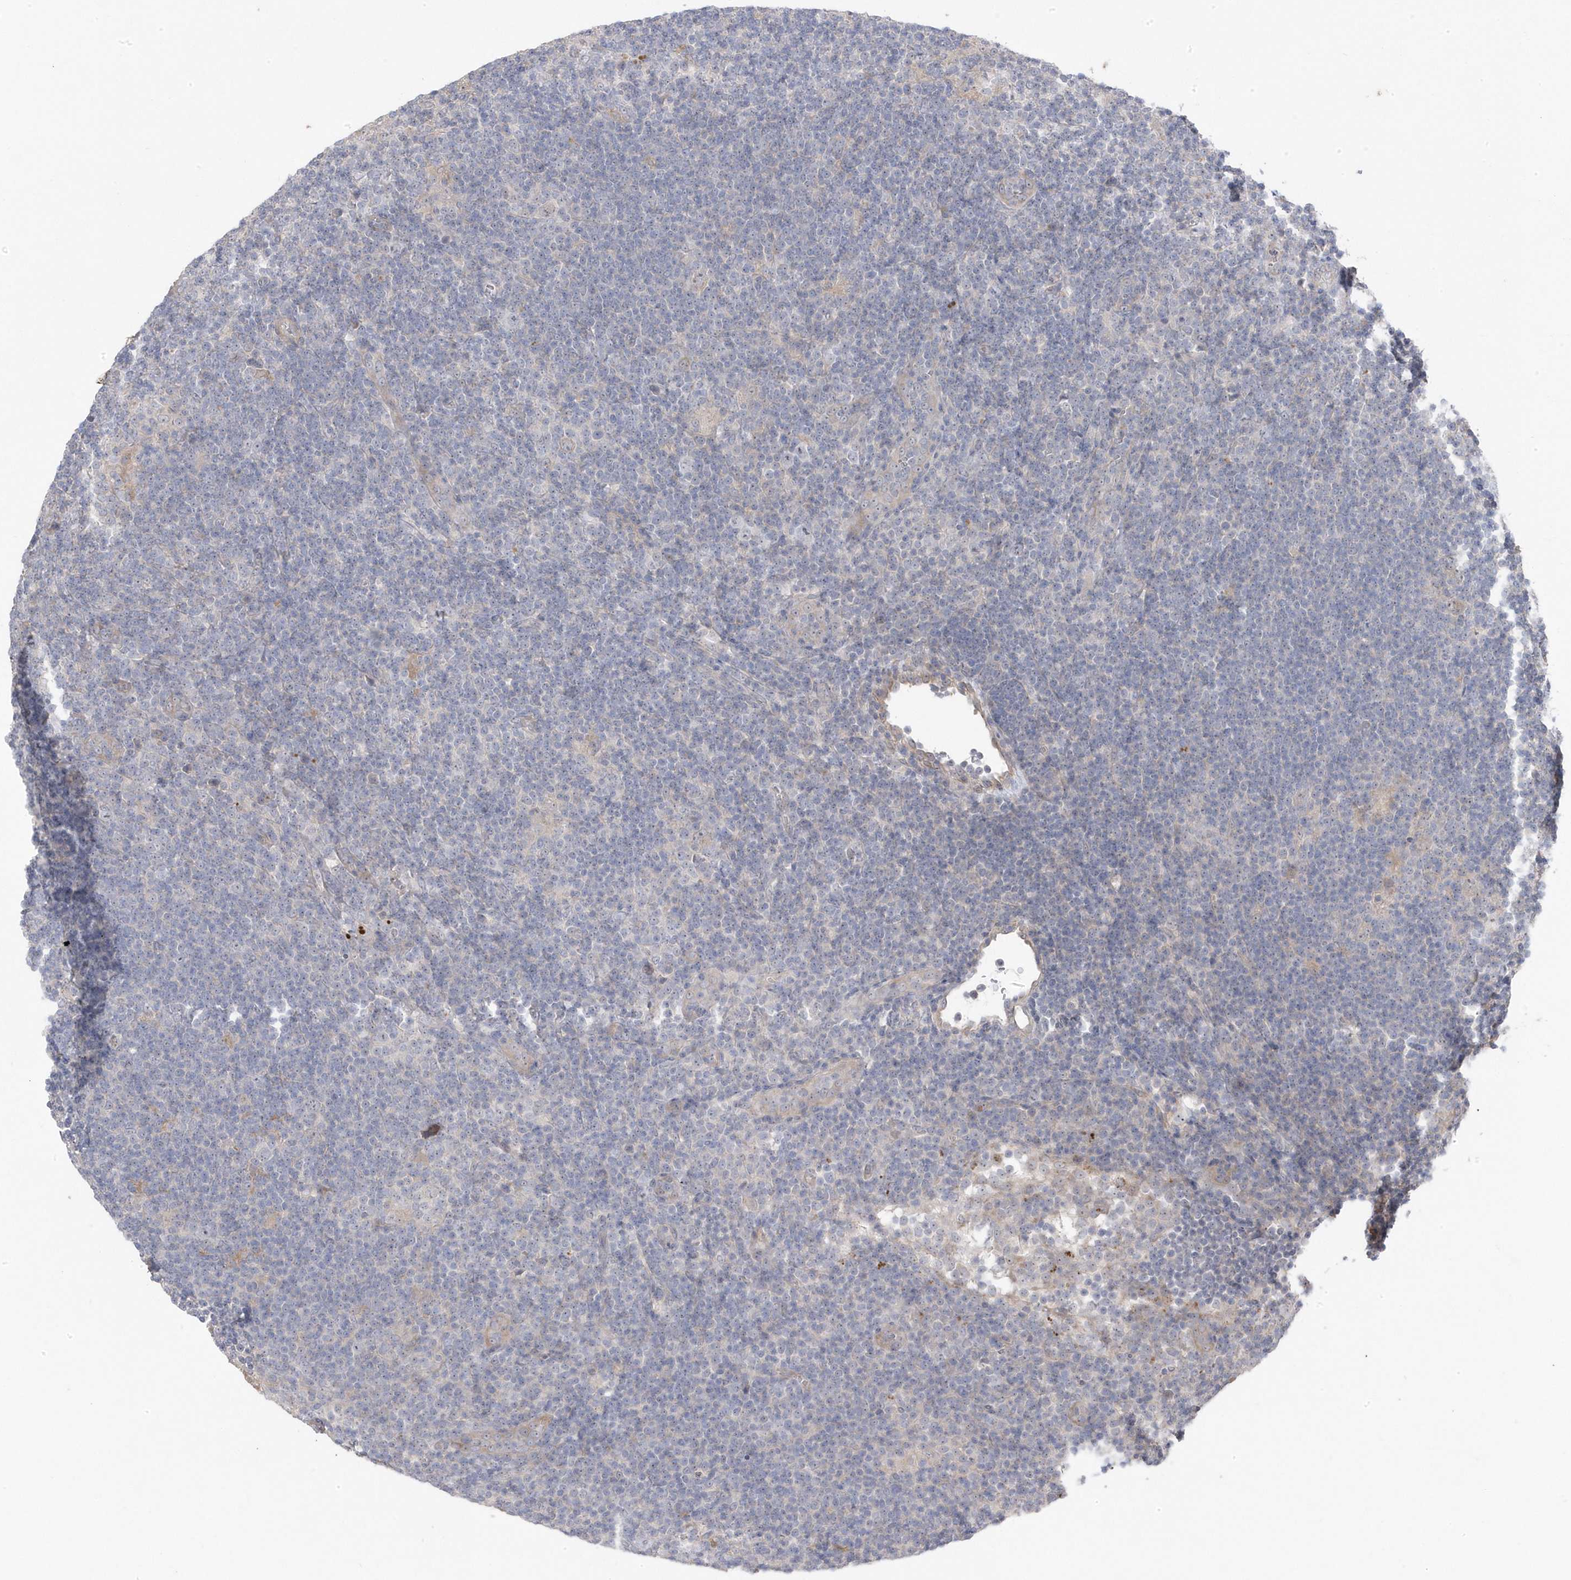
{"staining": {"intensity": "negative", "quantity": "none", "location": "none"}, "tissue": "lymphoma", "cell_type": "Tumor cells", "image_type": "cancer", "snomed": [{"axis": "morphology", "description": "Hodgkin's disease, NOS"}, {"axis": "topography", "description": "Lymph node"}], "caption": "A histopathology image of human Hodgkin's disease is negative for staining in tumor cells. (Stains: DAB immunohistochemistry with hematoxylin counter stain, Microscopy: brightfield microscopy at high magnification).", "gene": "GTPBP6", "patient": {"sex": "female", "age": 57}}